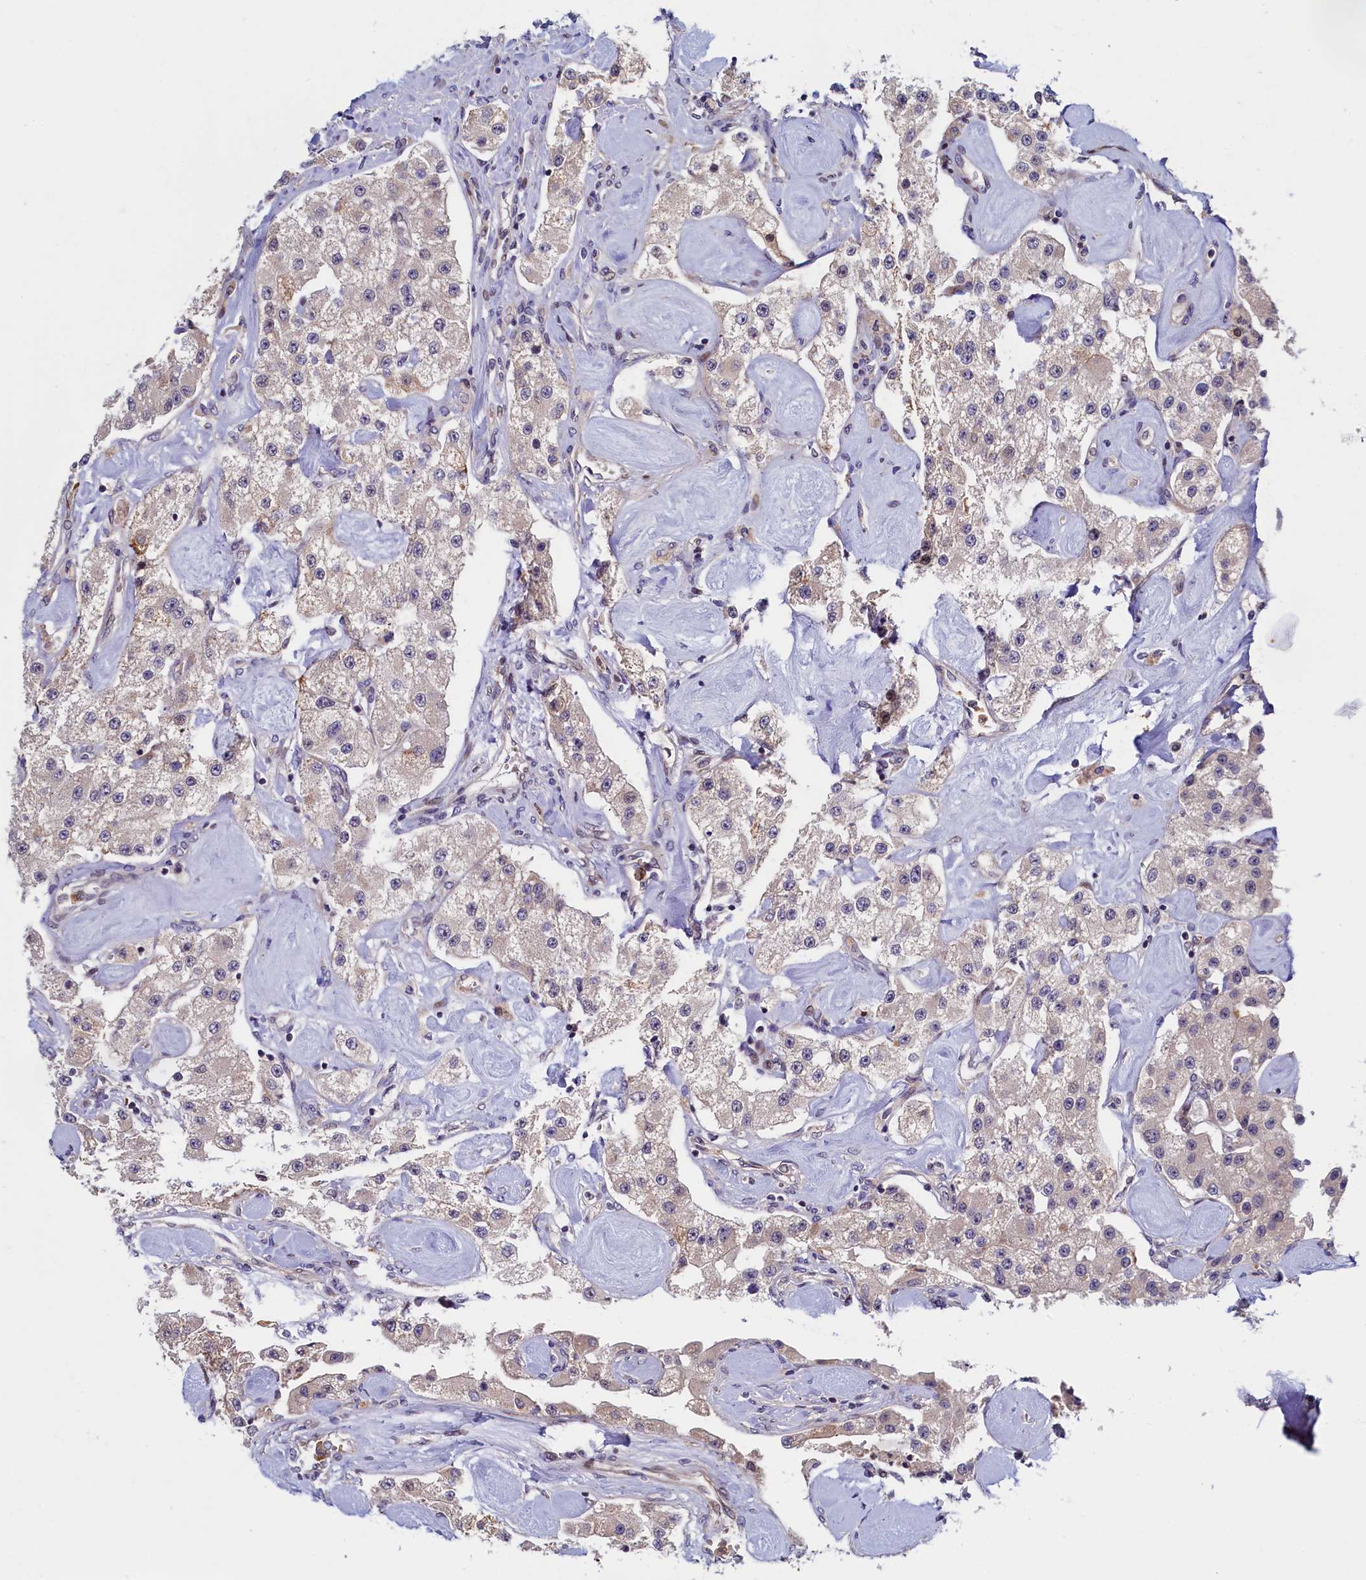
{"staining": {"intensity": "weak", "quantity": "25%-75%", "location": "cytoplasmic/membranous"}, "tissue": "carcinoid", "cell_type": "Tumor cells", "image_type": "cancer", "snomed": [{"axis": "morphology", "description": "Carcinoid, malignant, NOS"}, {"axis": "topography", "description": "Pancreas"}], "caption": "Malignant carcinoid stained for a protein demonstrates weak cytoplasmic/membranous positivity in tumor cells. (Stains: DAB in brown, nuclei in blue, Microscopy: brightfield microscopy at high magnification).", "gene": "PIK3C3", "patient": {"sex": "male", "age": 41}}